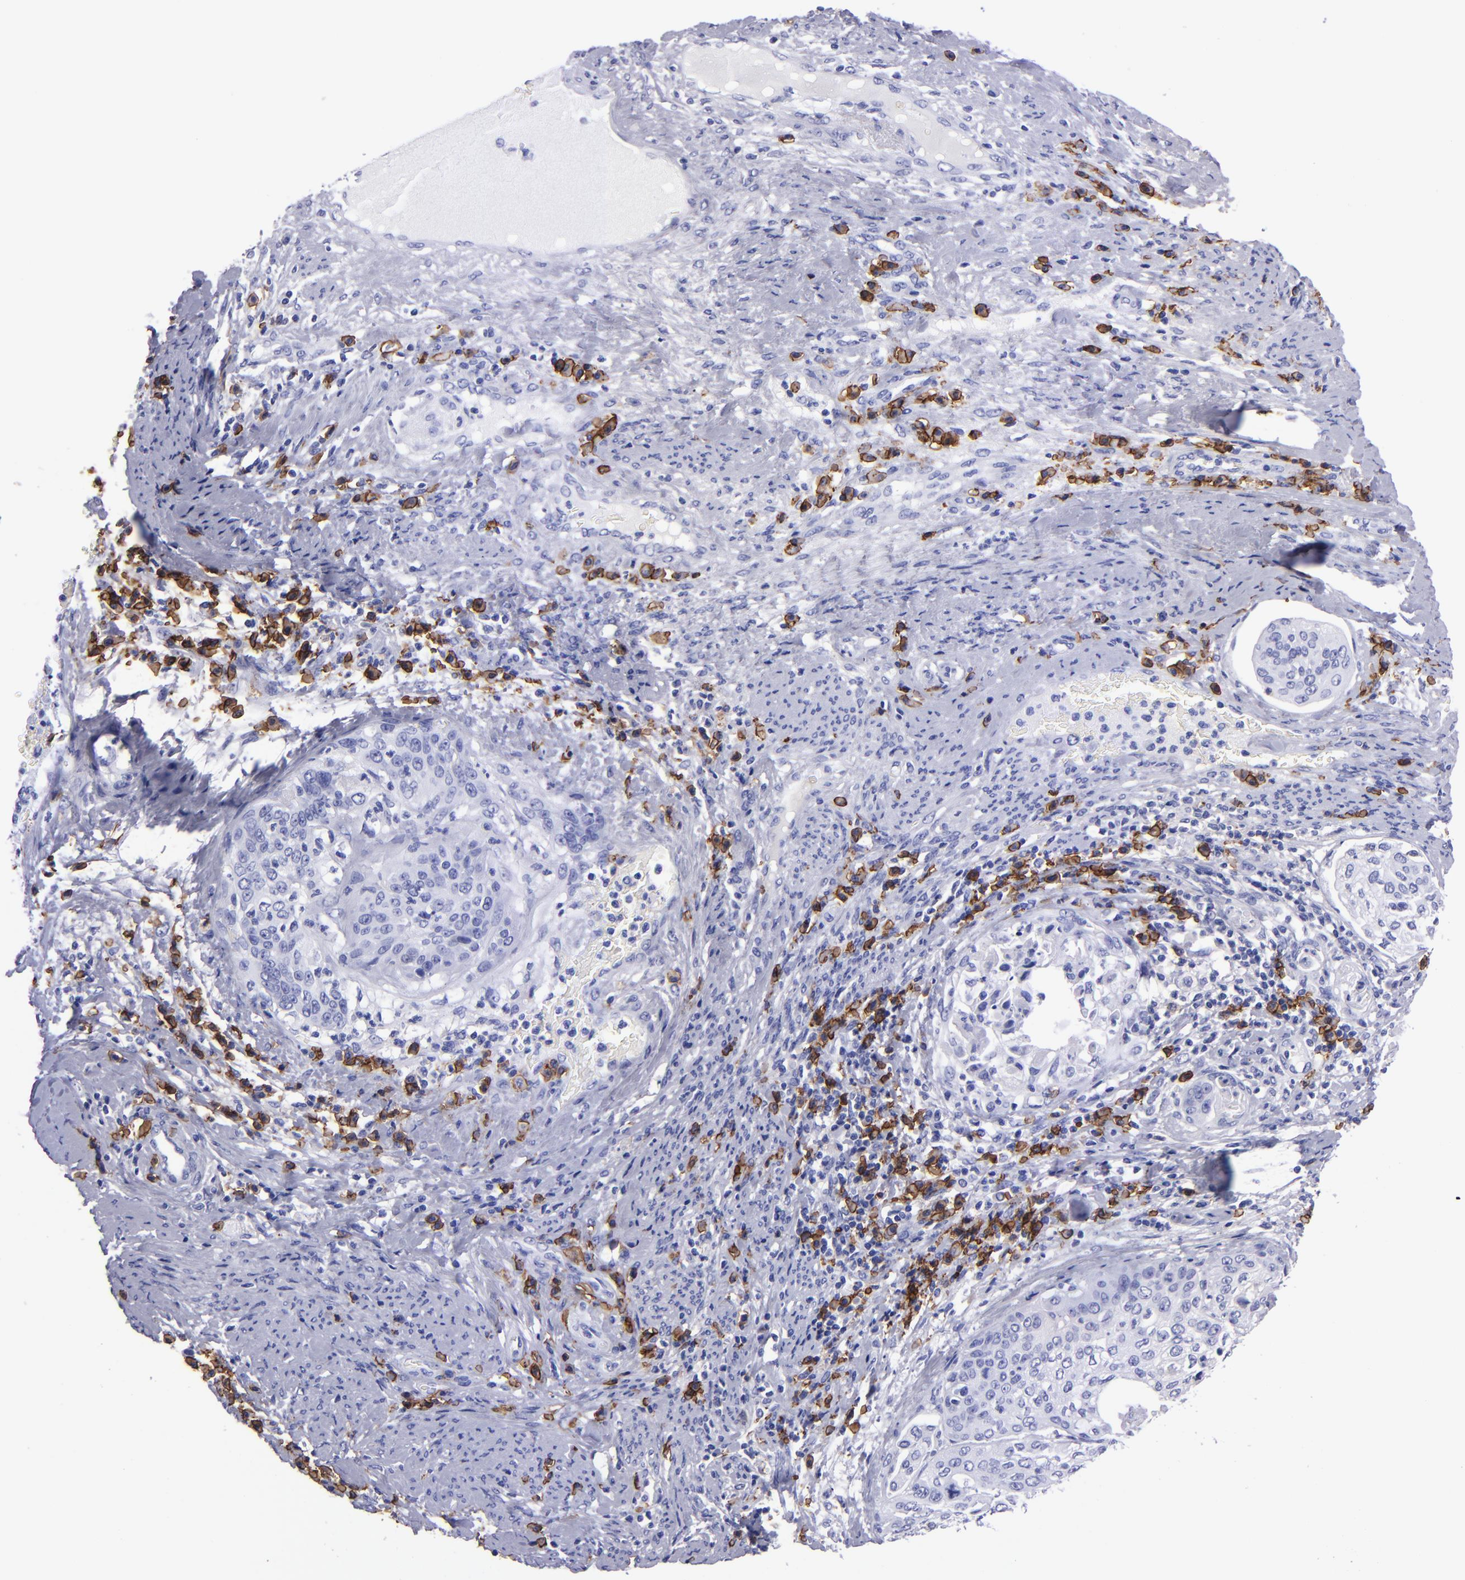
{"staining": {"intensity": "negative", "quantity": "none", "location": "none"}, "tissue": "cervical cancer", "cell_type": "Tumor cells", "image_type": "cancer", "snomed": [{"axis": "morphology", "description": "Squamous cell carcinoma, NOS"}, {"axis": "topography", "description": "Cervix"}], "caption": "Tumor cells are negative for brown protein staining in cervical cancer.", "gene": "CD38", "patient": {"sex": "female", "age": 41}}